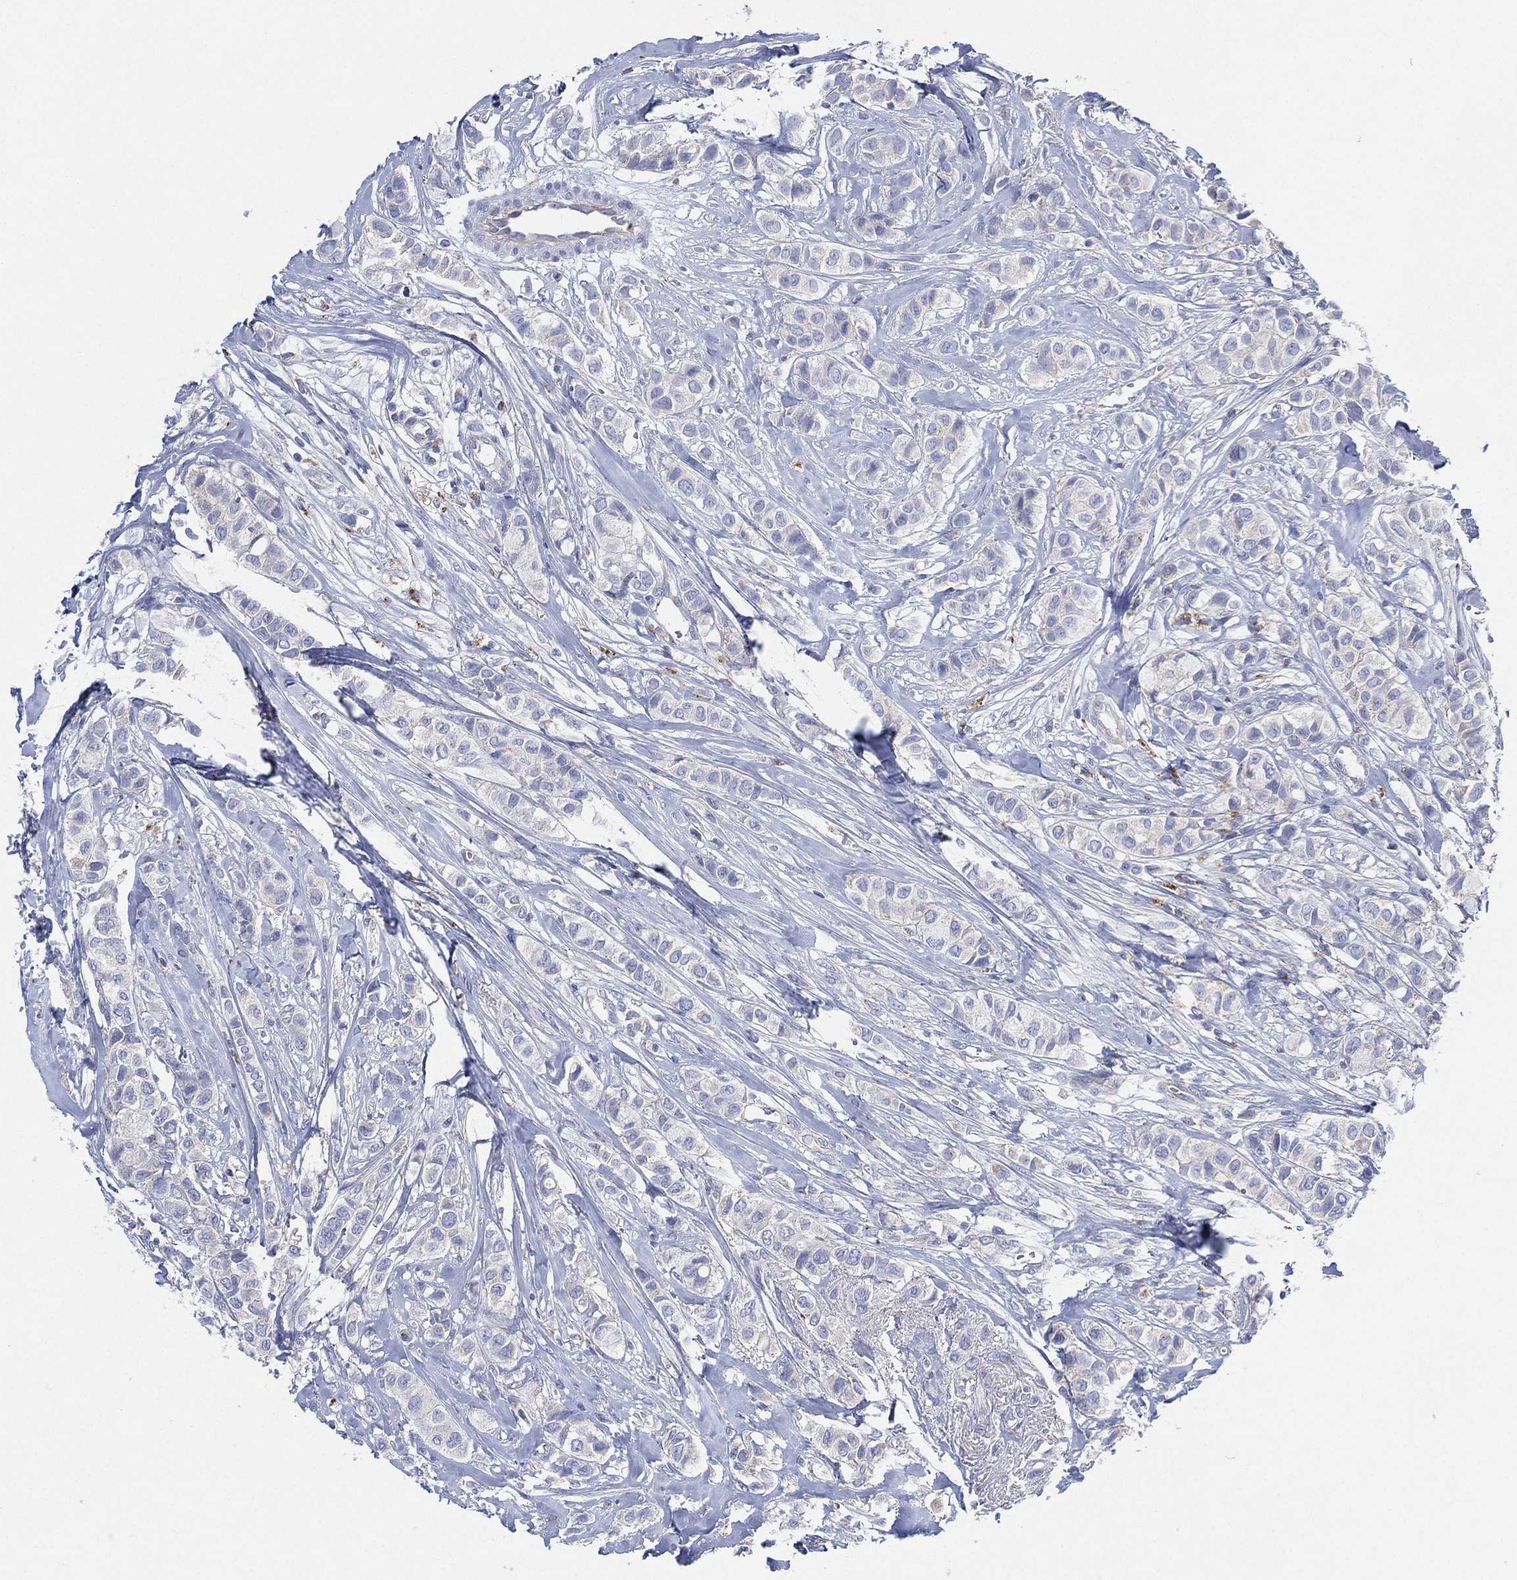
{"staining": {"intensity": "negative", "quantity": "none", "location": "none"}, "tissue": "breast cancer", "cell_type": "Tumor cells", "image_type": "cancer", "snomed": [{"axis": "morphology", "description": "Duct carcinoma"}, {"axis": "topography", "description": "Breast"}], "caption": "High magnification brightfield microscopy of infiltrating ductal carcinoma (breast) stained with DAB (3,3'-diaminobenzidine) (brown) and counterstained with hematoxylin (blue): tumor cells show no significant expression.", "gene": "GALNS", "patient": {"sex": "female", "age": 85}}